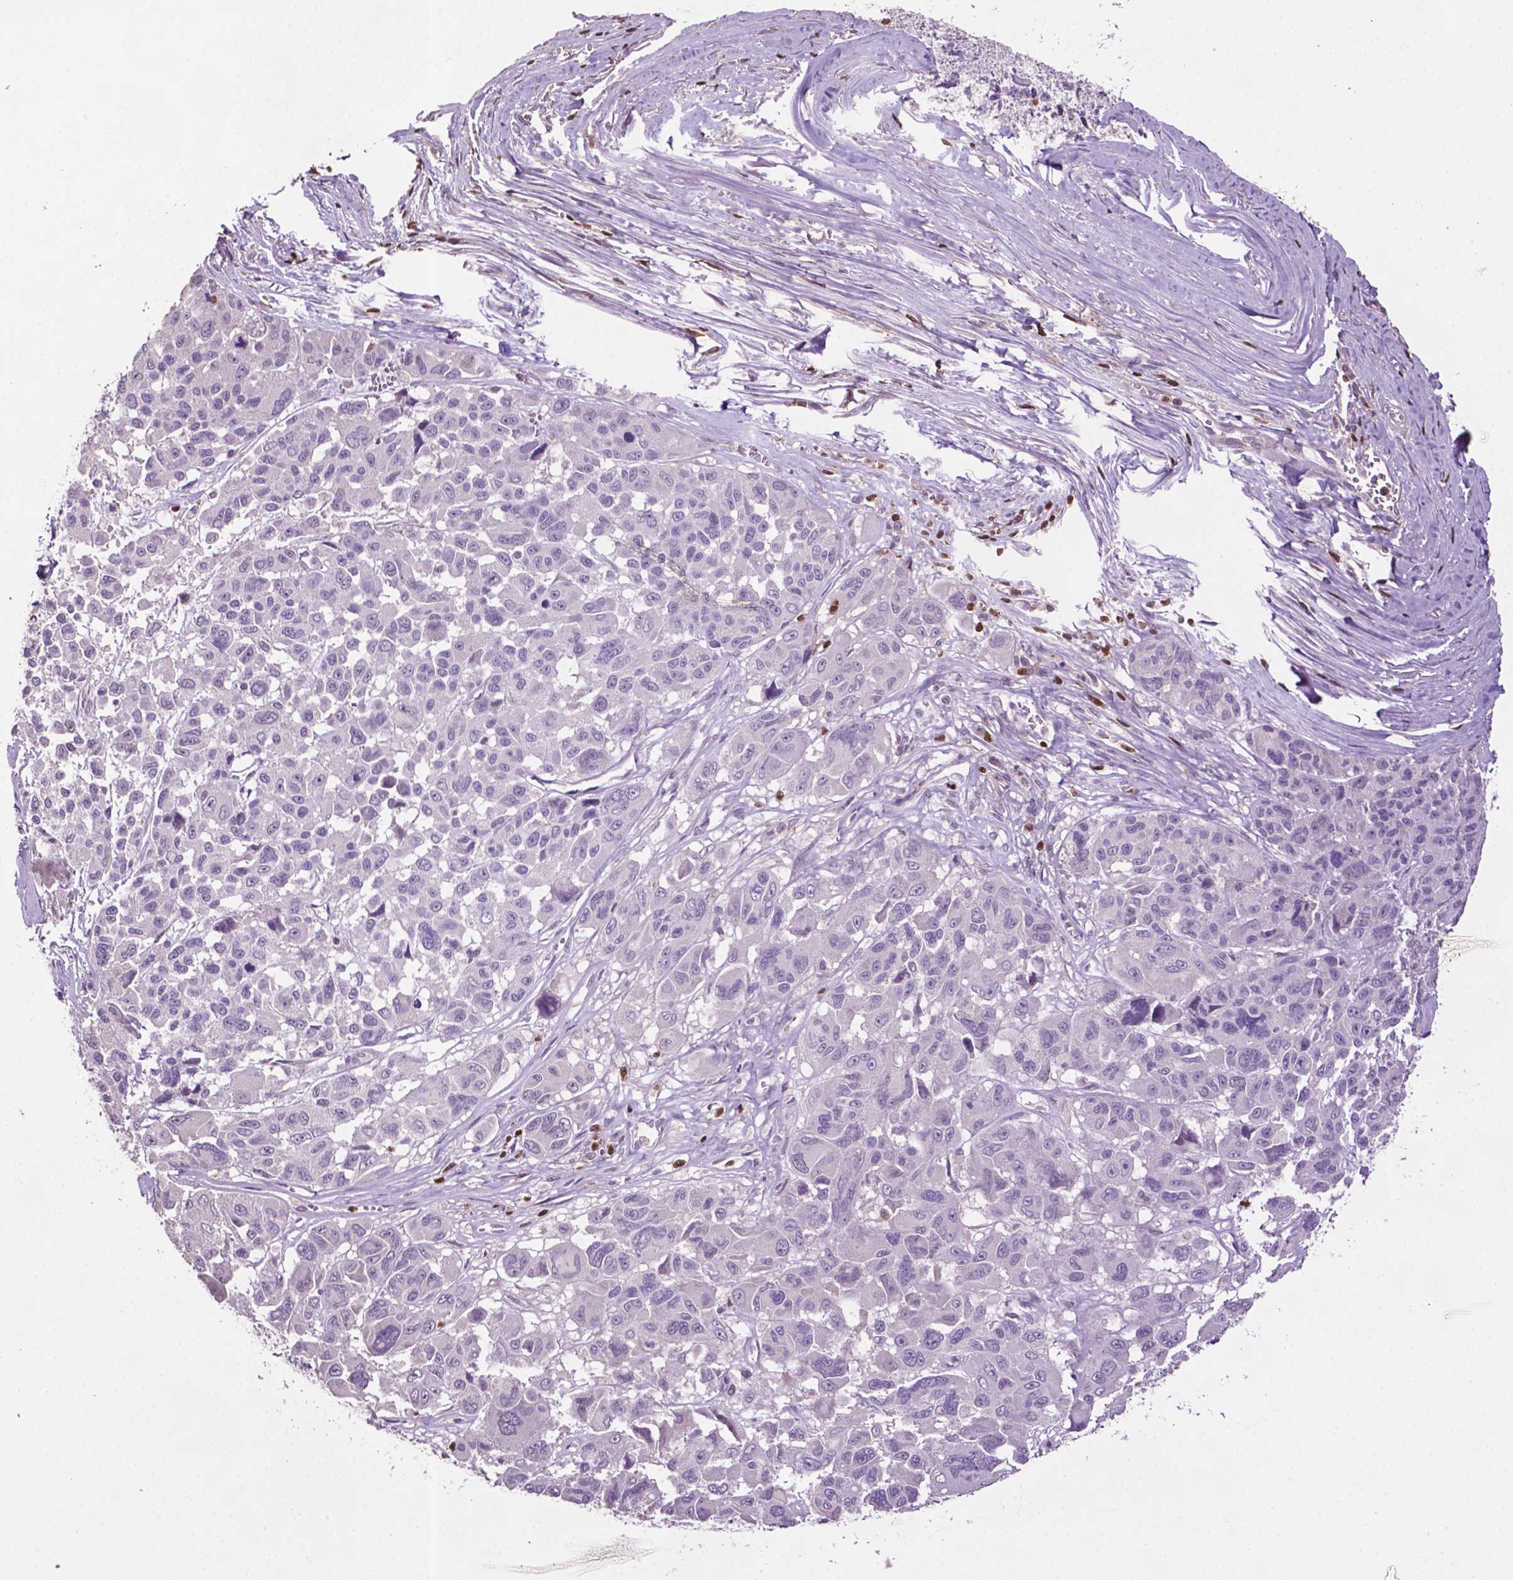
{"staining": {"intensity": "negative", "quantity": "none", "location": "none"}, "tissue": "melanoma", "cell_type": "Tumor cells", "image_type": "cancer", "snomed": [{"axis": "morphology", "description": "Malignant melanoma, NOS"}, {"axis": "topography", "description": "Skin"}], "caption": "Micrograph shows no significant protein expression in tumor cells of malignant melanoma.", "gene": "TBC1D10C", "patient": {"sex": "female", "age": 66}}